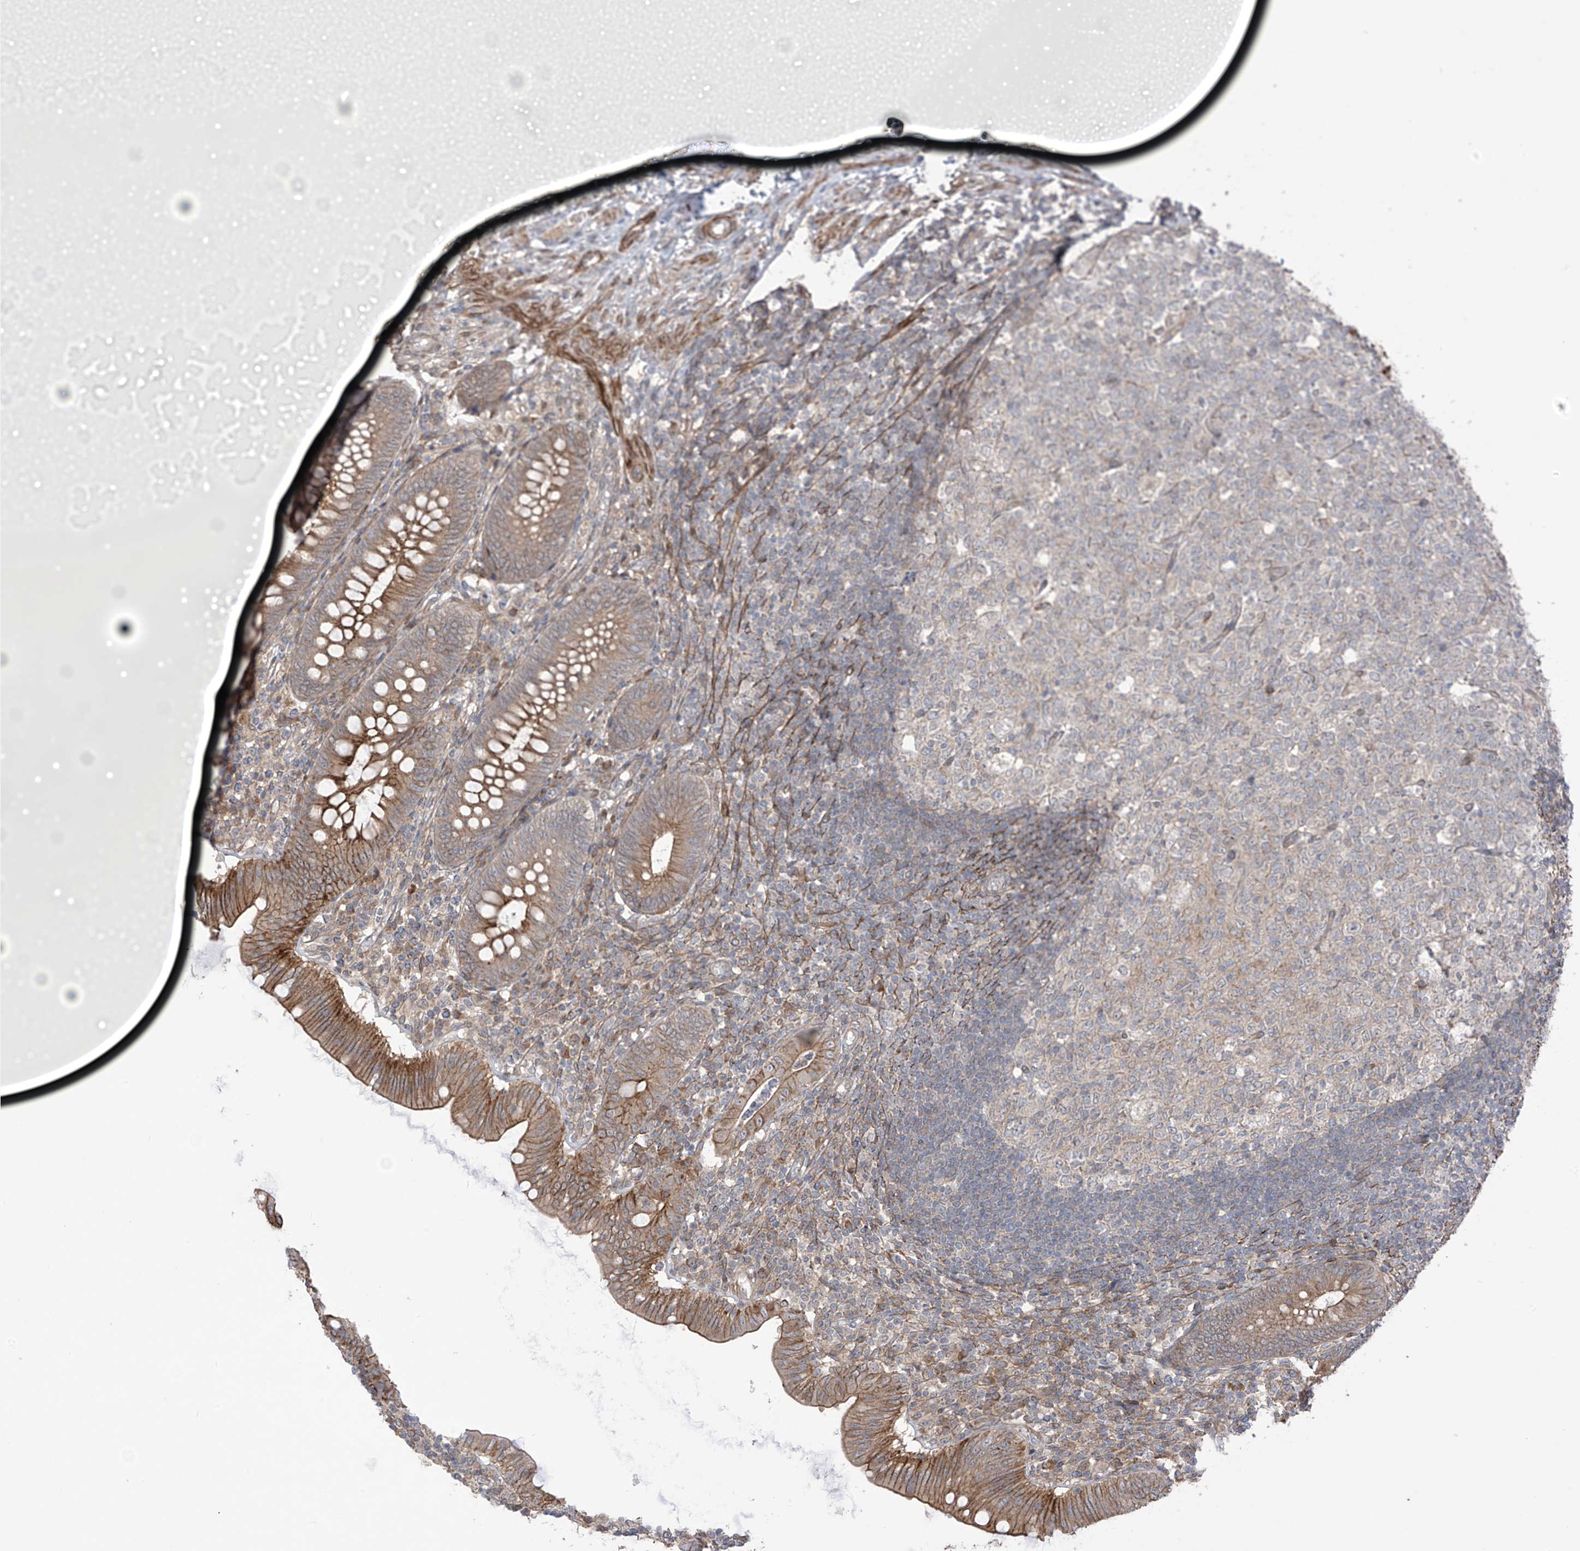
{"staining": {"intensity": "moderate", "quantity": ">75%", "location": "cytoplasmic/membranous"}, "tissue": "appendix", "cell_type": "Glandular cells", "image_type": "normal", "snomed": [{"axis": "morphology", "description": "Normal tissue, NOS"}, {"axis": "topography", "description": "Appendix"}], "caption": "High-magnification brightfield microscopy of unremarkable appendix stained with DAB (3,3'-diaminobenzidine) (brown) and counterstained with hematoxylin (blue). glandular cells exhibit moderate cytoplasmic/membranous expression is present in about>75% of cells. (DAB IHC, brown staining for protein, blue staining for nuclei).", "gene": "LRRC74A", "patient": {"sex": "male", "age": 14}}